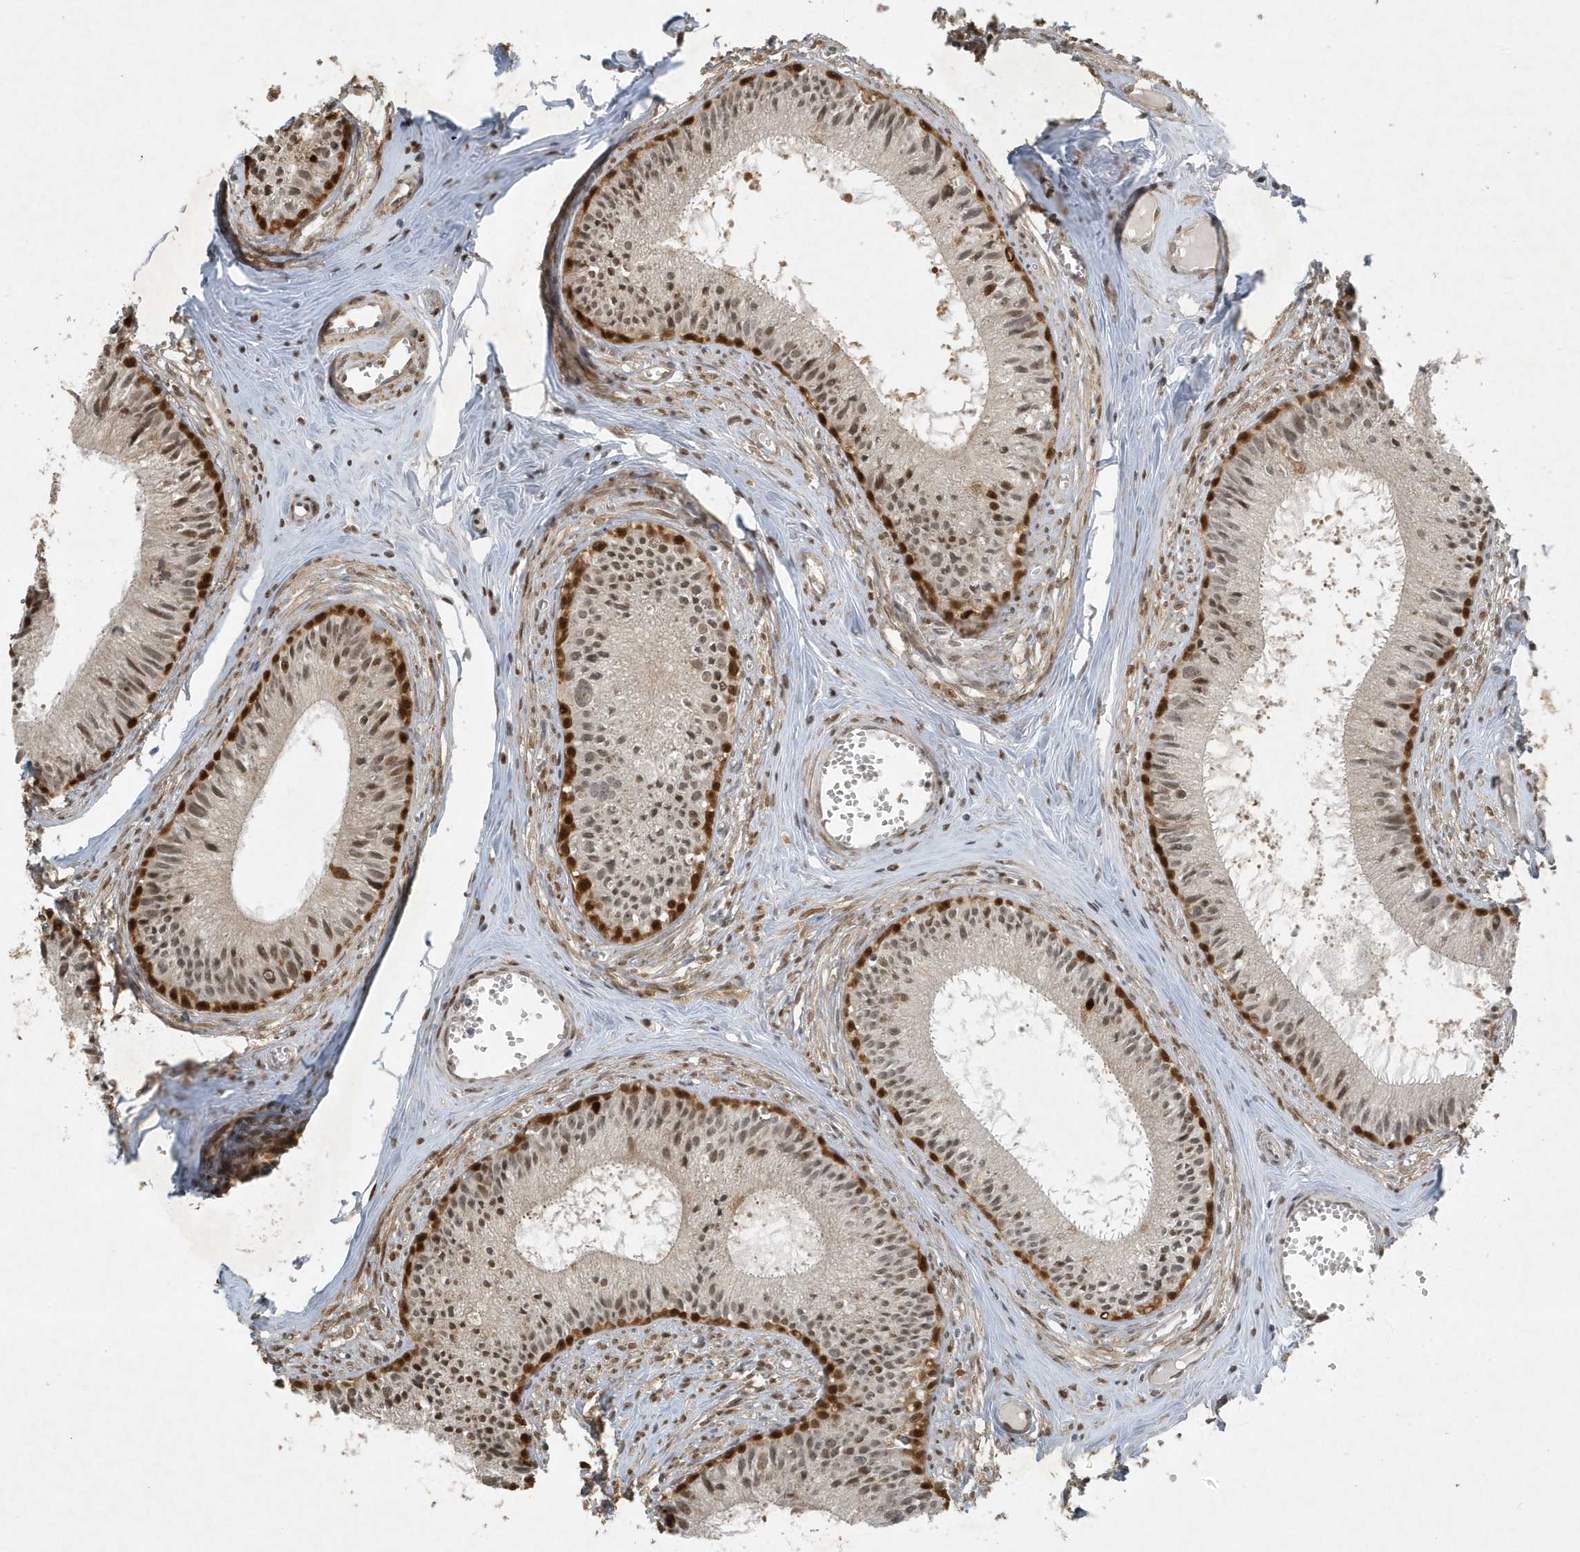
{"staining": {"intensity": "strong", "quantity": ">75%", "location": "cytoplasmic/membranous,nuclear"}, "tissue": "epididymis", "cell_type": "Glandular cells", "image_type": "normal", "snomed": [{"axis": "morphology", "description": "Normal tissue, NOS"}, {"axis": "topography", "description": "Epididymis"}], "caption": "Epididymis stained with DAB immunohistochemistry demonstrates high levels of strong cytoplasmic/membranous,nuclear expression in about >75% of glandular cells. (DAB (3,3'-diaminobenzidine) = brown stain, brightfield microscopy at high magnification).", "gene": "HSPA1A", "patient": {"sex": "male", "age": 36}}